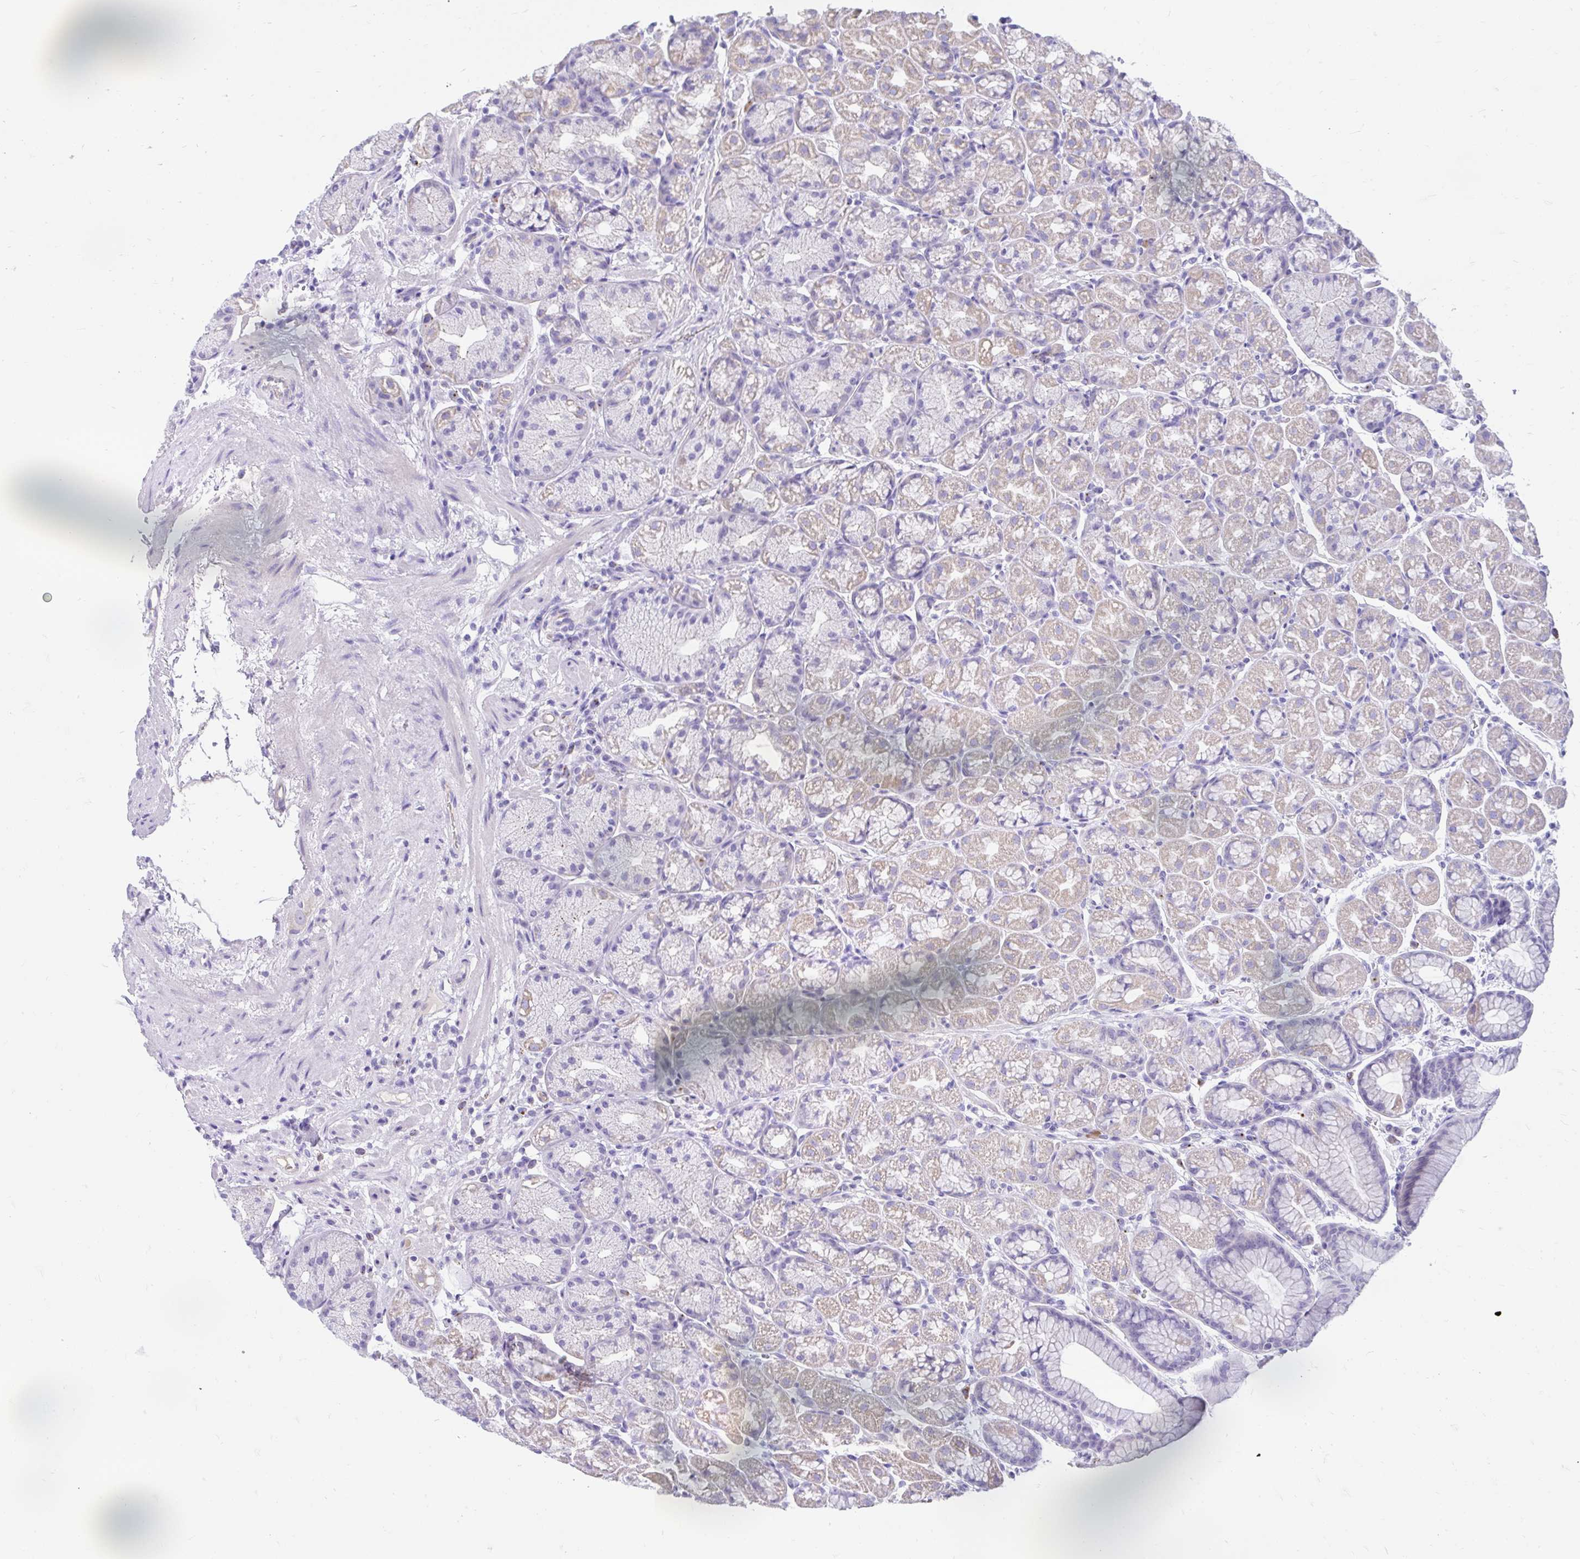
{"staining": {"intensity": "weak", "quantity": "25%-75%", "location": "cytoplasmic/membranous"}, "tissue": "stomach", "cell_type": "Glandular cells", "image_type": "normal", "snomed": [{"axis": "morphology", "description": "Normal tissue, NOS"}, {"axis": "topography", "description": "Stomach, lower"}], "caption": "Immunohistochemistry (IHC) (DAB) staining of unremarkable stomach demonstrates weak cytoplasmic/membranous protein positivity in about 25%-75% of glandular cells.", "gene": "CCSAP", "patient": {"sex": "male", "age": 67}}